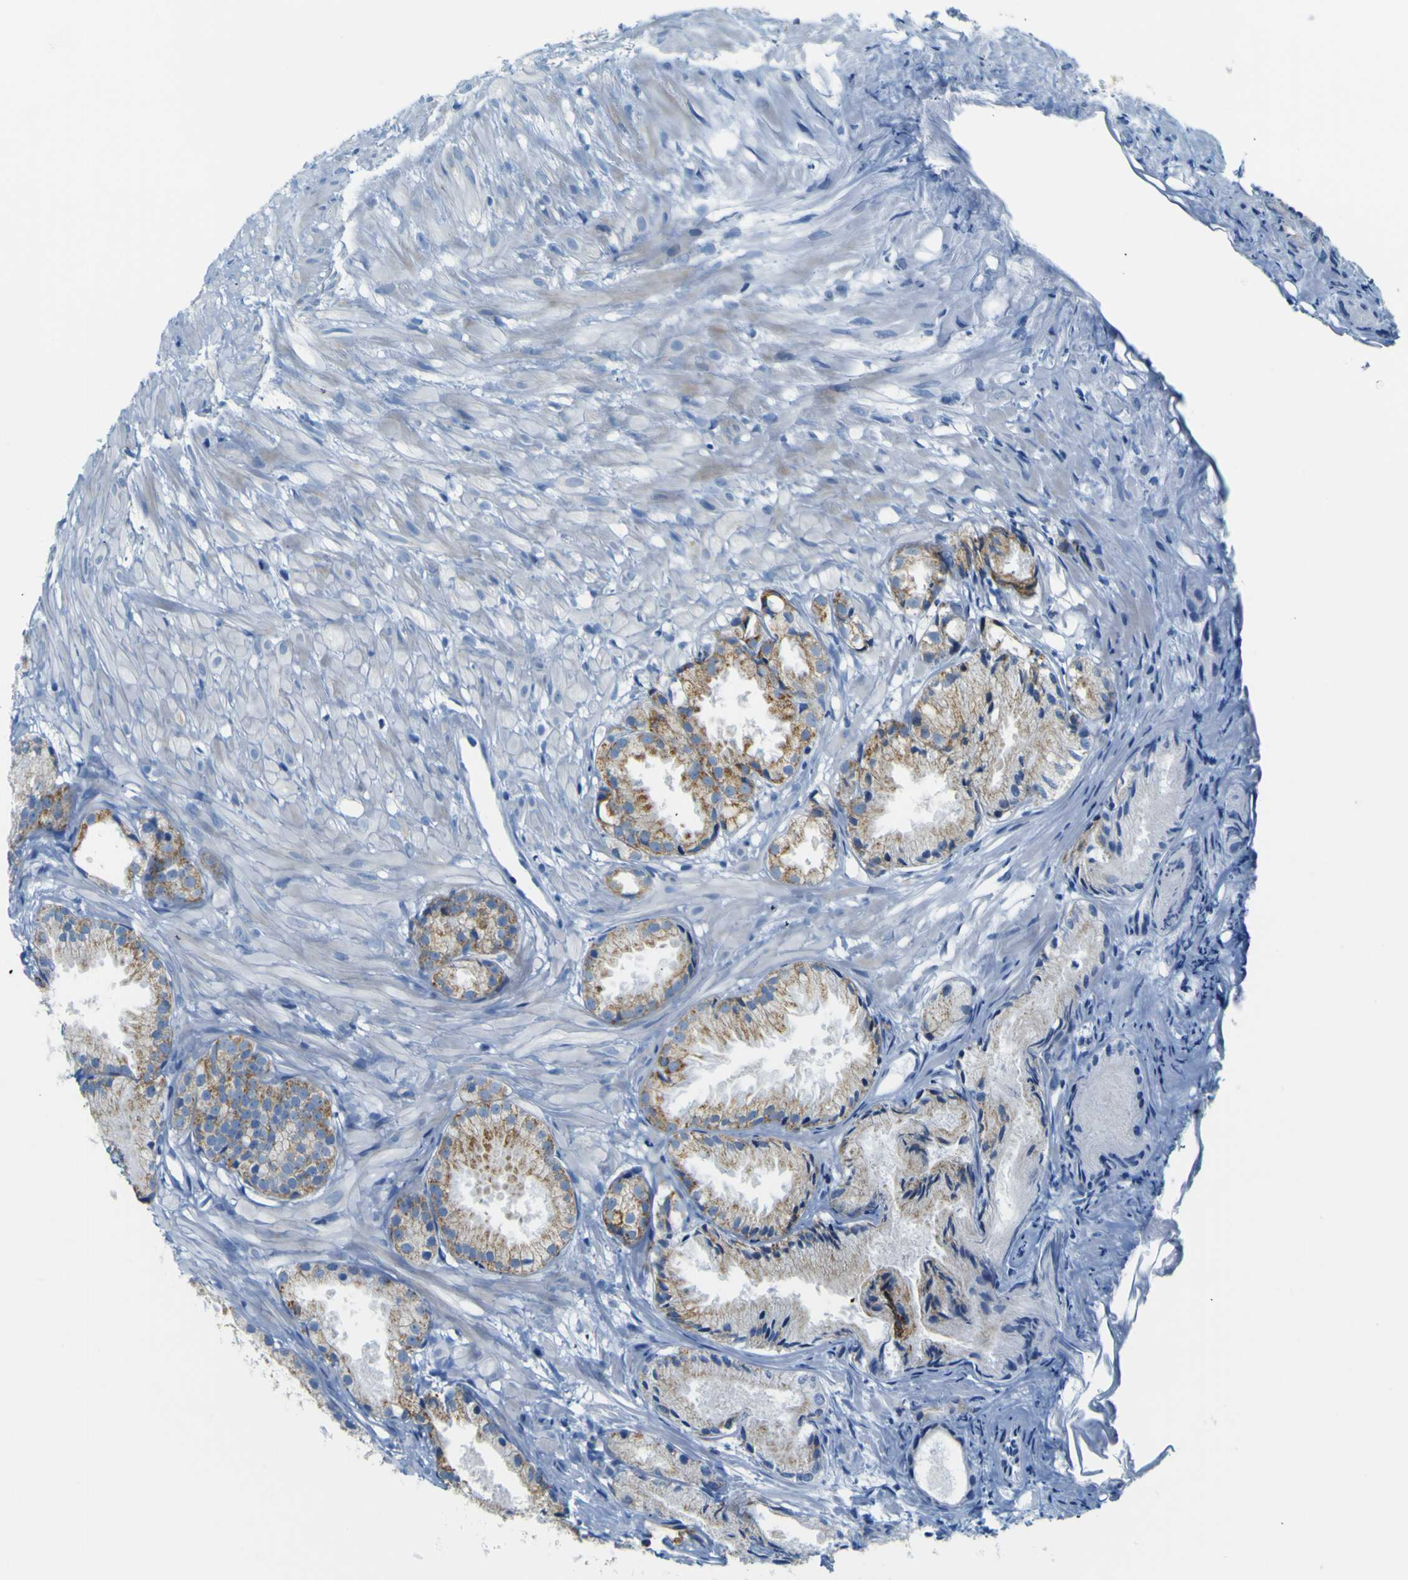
{"staining": {"intensity": "moderate", "quantity": ">75%", "location": "cytoplasmic/membranous"}, "tissue": "prostate cancer", "cell_type": "Tumor cells", "image_type": "cancer", "snomed": [{"axis": "morphology", "description": "Adenocarcinoma, Low grade"}, {"axis": "topography", "description": "Prostate"}], "caption": "A micrograph of low-grade adenocarcinoma (prostate) stained for a protein reveals moderate cytoplasmic/membranous brown staining in tumor cells.", "gene": "ACSL1", "patient": {"sex": "male", "age": 72}}